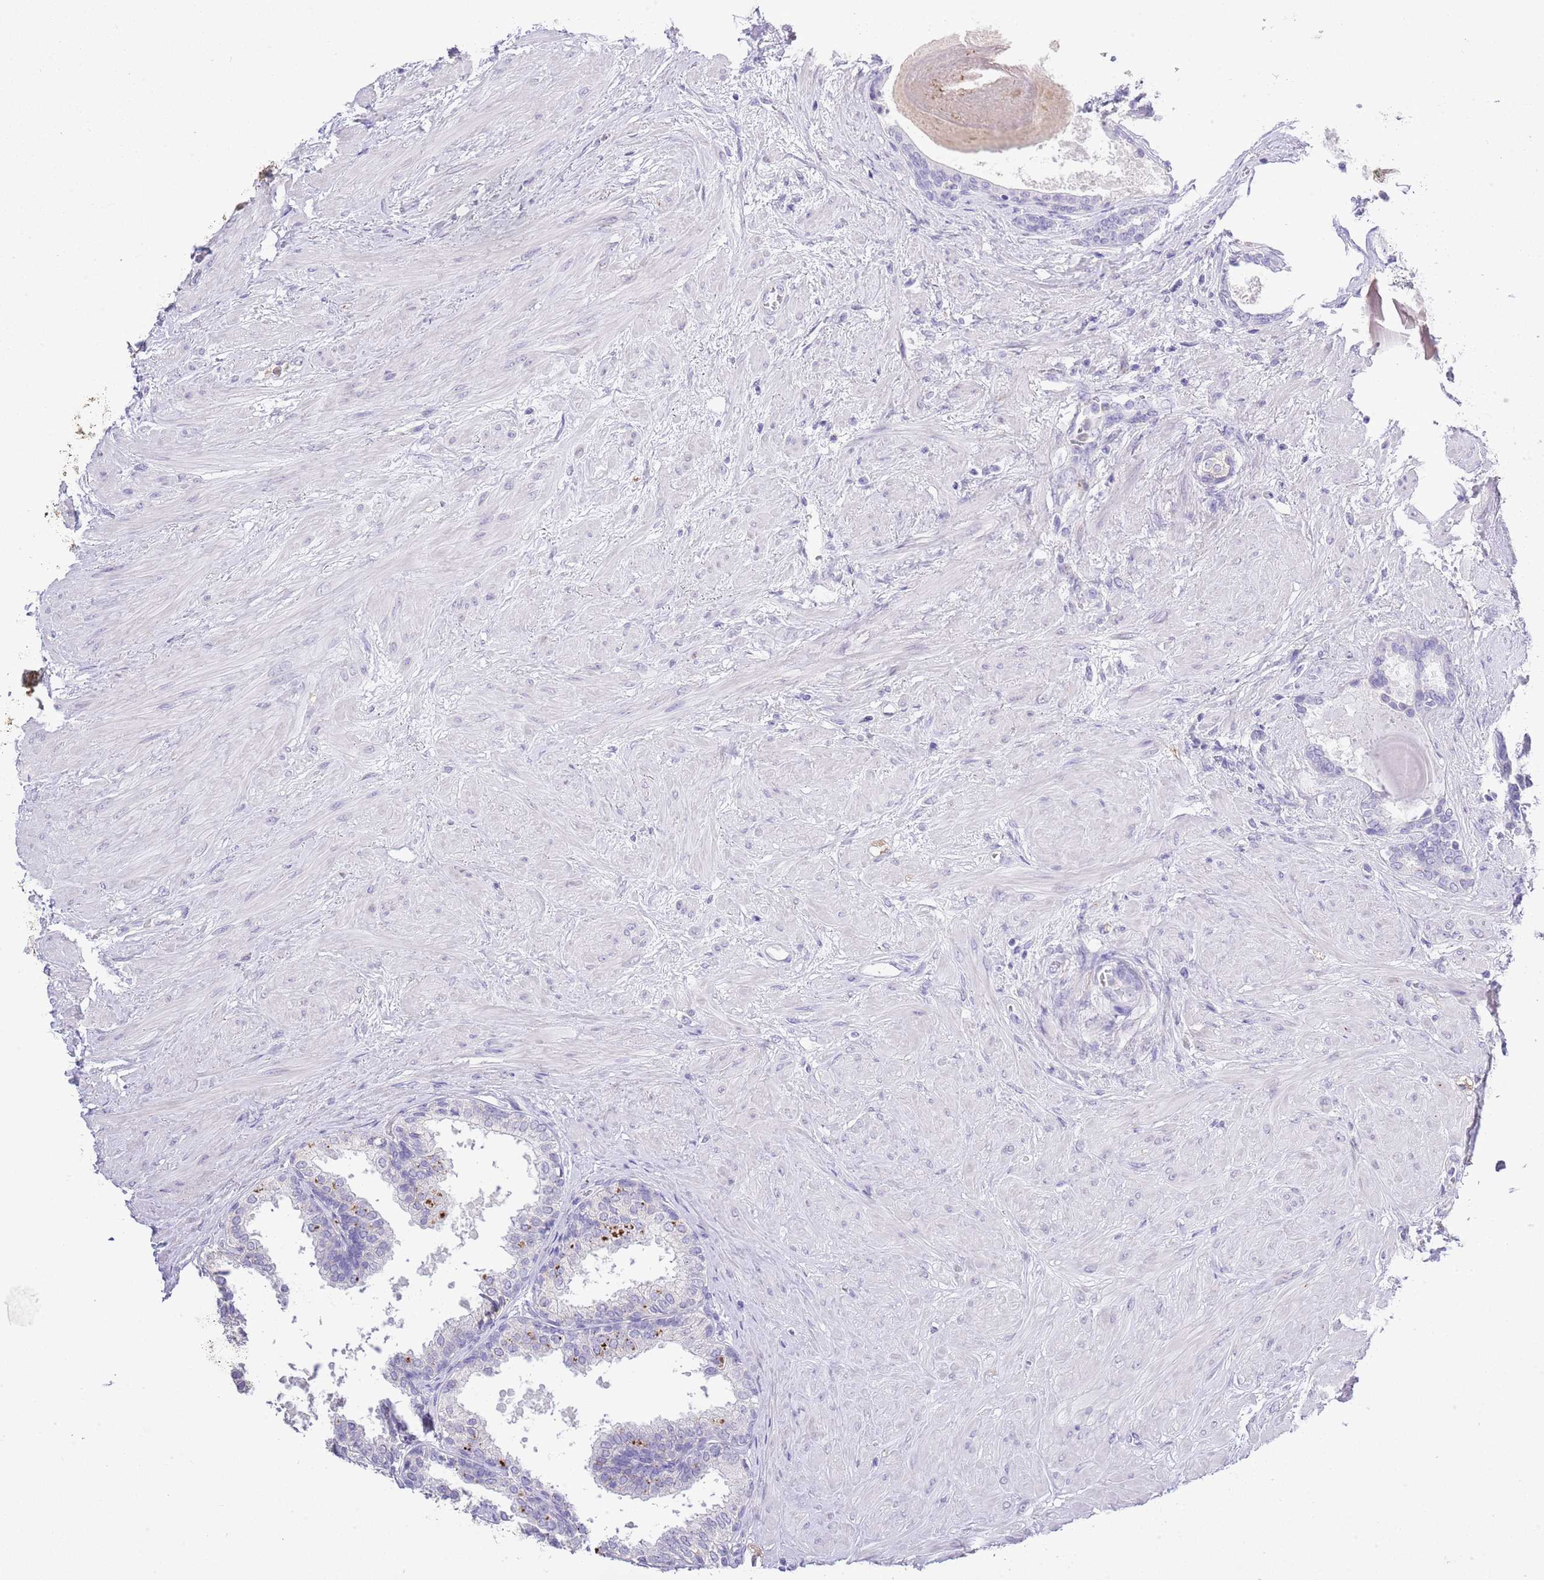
{"staining": {"intensity": "negative", "quantity": "none", "location": "none"}, "tissue": "prostate", "cell_type": "Glandular cells", "image_type": "normal", "snomed": [{"axis": "morphology", "description": "Normal tissue, NOS"}, {"axis": "topography", "description": "Prostate"}], "caption": "DAB immunohistochemical staining of benign prostate demonstrates no significant expression in glandular cells.", "gene": "OR2Z1", "patient": {"sex": "male", "age": 48}}